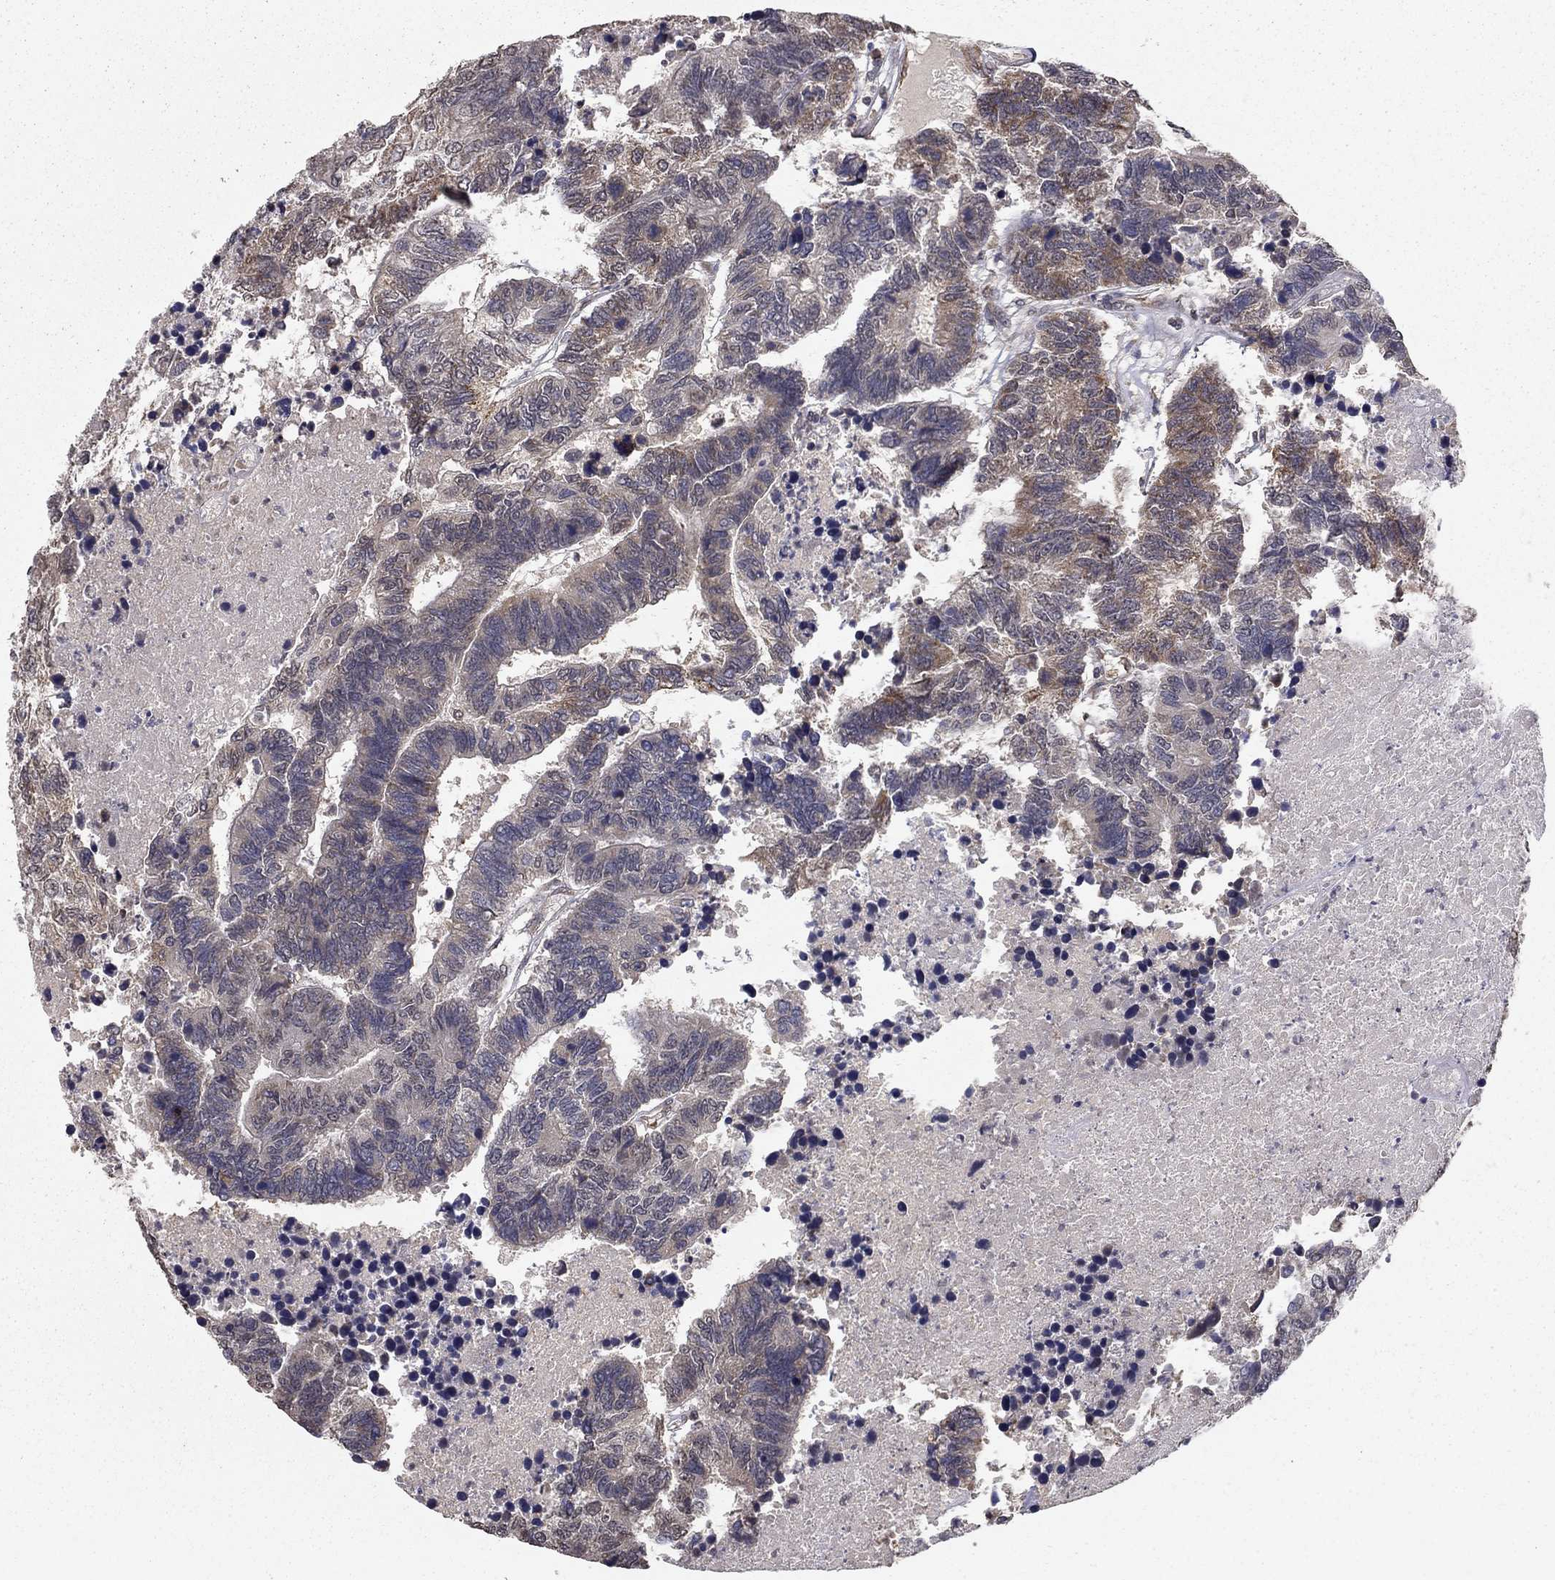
{"staining": {"intensity": "weak", "quantity": "<25%", "location": "cytoplasmic/membranous"}, "tissue": "colorectal cancer", "cell_type": "Tumor cells", "image_type": "cancer", "snomed": [{"axis": "morphology", "description": "Adenocarcinoma, NOS"}, {"axis": "topography", "description": "Colon"}], "caption": "Photomicrograph shows no protein positivity in tumor cells of adenocarcinoma (colorectal) tissue. (DAB (3,3'-diaminobenzidine) immunohistochemistry with hematoxylin counter stain).", "gene": "SLC2A13", "patient": {"sex": "female", "age": 48}}